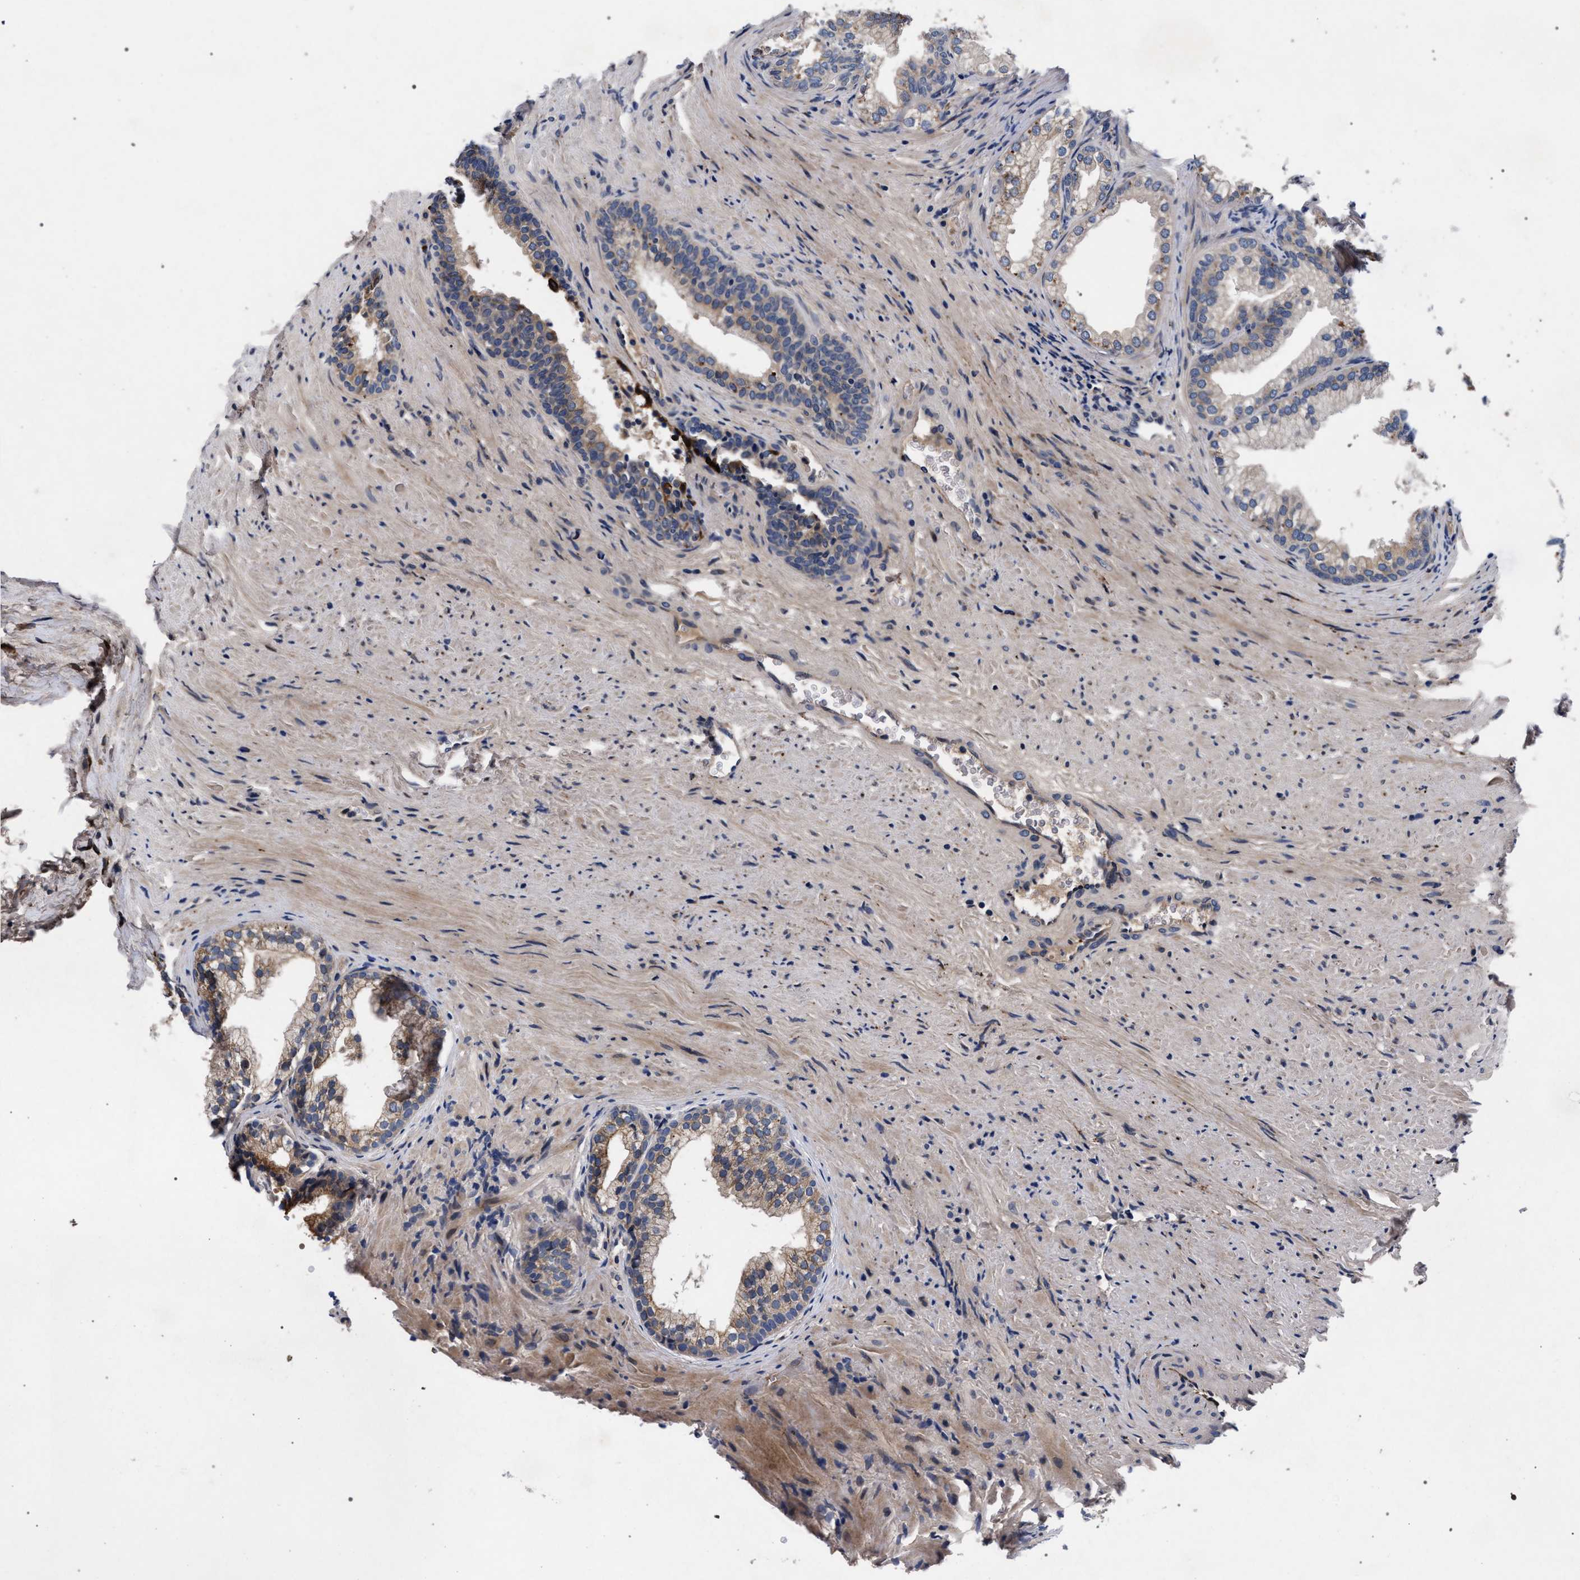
{"staining": {"intensity": "moderate", "quantity": ">75%", "location": "cytoplasmic/membranous"}, "tissue": "prostate", "cell_type": "Glandular cells", "image_type": "normal", "snomed": [{"axis": "morphology", "description": "Normal tissue, NOS"}, {"axis": "topography", "description": "Prostate"}], "caption": "Immunohistochemical staining of unremarkable human prostate reveals medium levels of moderate cytoplasmic/membranous staining in about >75% of glandular cells. The staining was performed using DAB to visualize the protein expression in brown, while the nuclei were stained in blue with hematoxylin (Magnification: 20x).", "gene": "NEK7", "patient": {"sex": "male", "age": 76}}